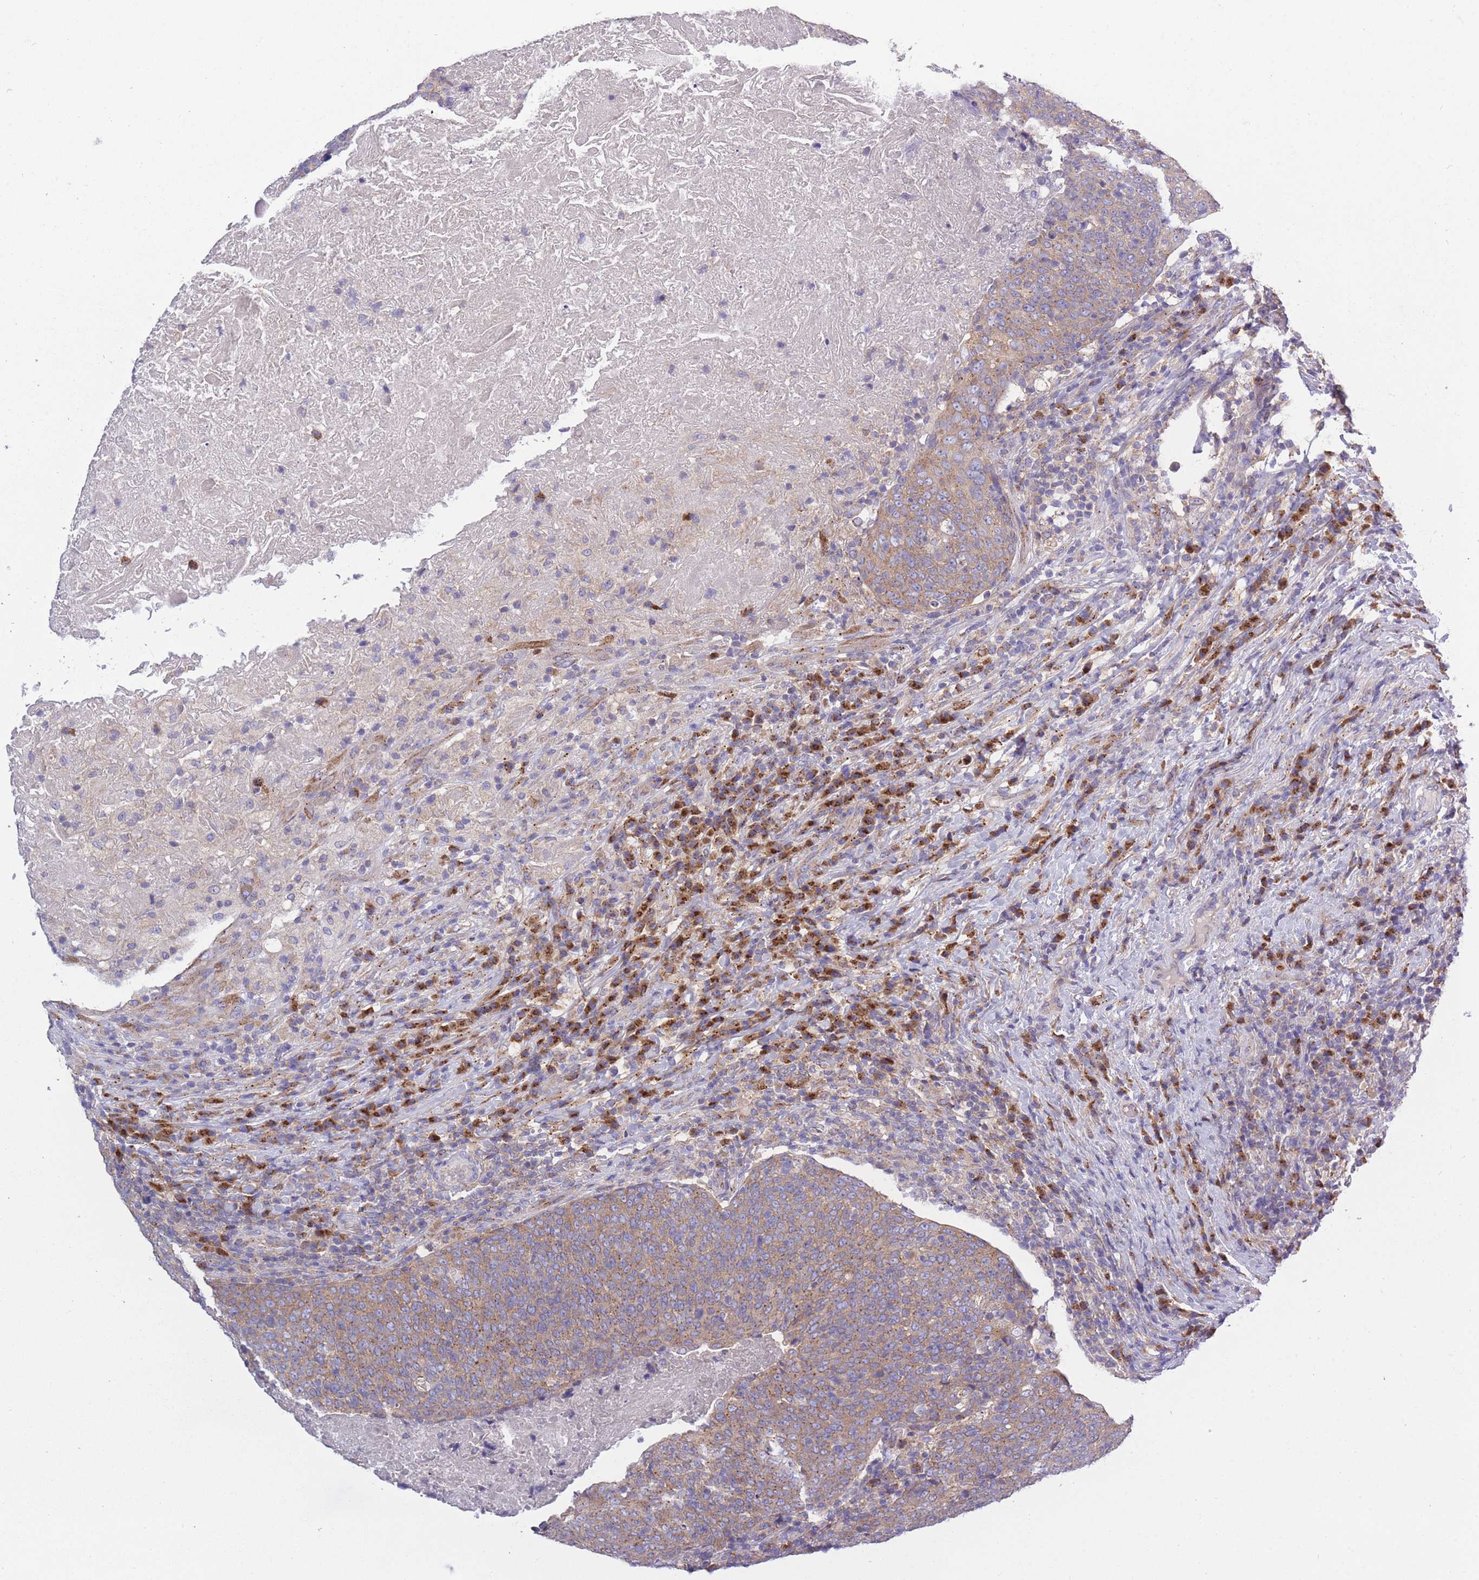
{"staining": {"intensity": "moderate", "quantity": ">75%", "location": "cytoplasmic/membranous"}, "tissue": "head and neck cancer", "cell_type": "Tumor cells", "image_type": "cancer", "snomed": [{"axis": "morphology", "description": "Squamous cell carcinoma, NOS"}, {"axis": "morphology", "description": "Squamous cell carcinoma, metastatic, NOS"}, {"axis": "topography", "description": "Lymph node"}, {"axis": "topography", "description": "Head-Neck"}], "caption": "There is medium levels of moderate cytoplasmic/membranous staining in tumor cells of head and neck cancer (metastatic squamous cell carcinoma), as demonstrated by immunohistochemical staining (brown color).", "gene": "COPG2", "patient": {"sex": "male", "age": 62}}